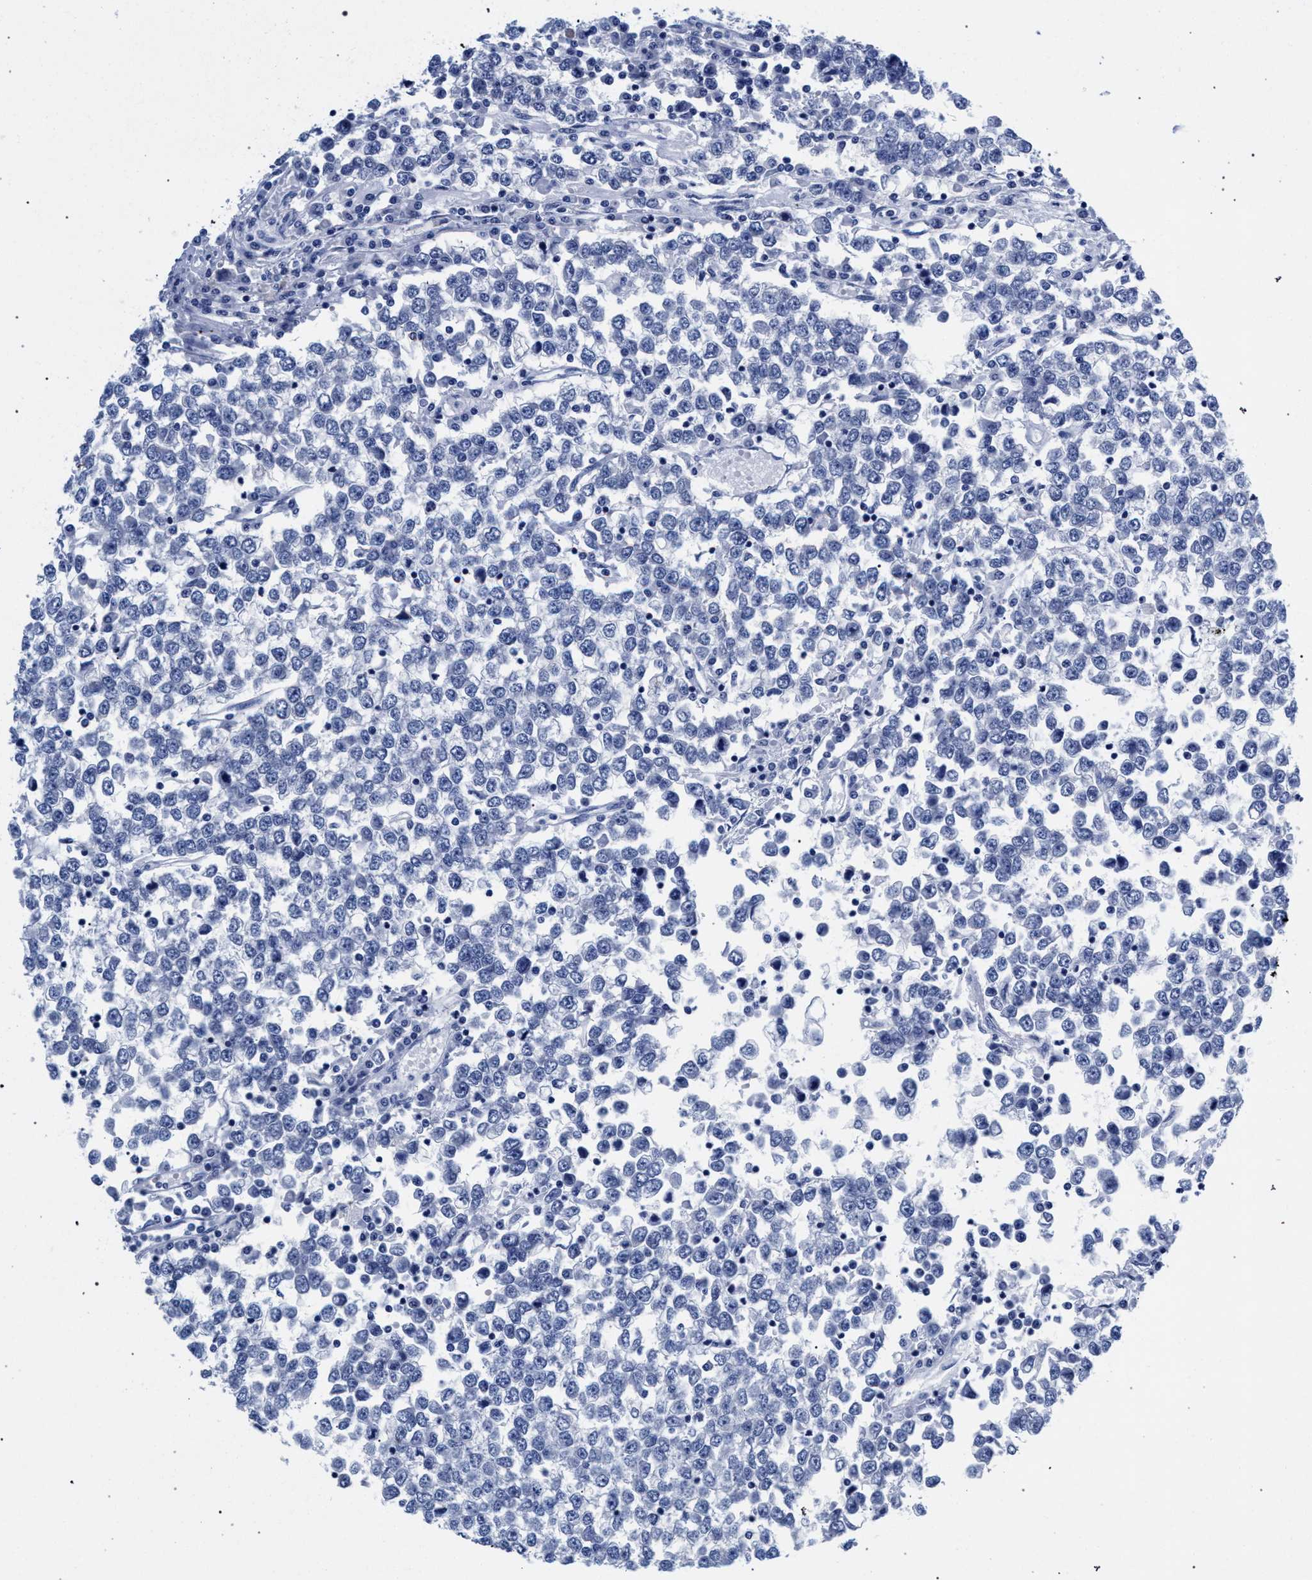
{"staining": {"intensity": "negative", "quantity": "none", "location": "none"}, "tissue": "testis cancer", "cell_type": "Tumor cells", "image_type": "cancer", "snomed": [{"axis": "morphology", "description": "Seminoma, NOS"}, {"axis": "topography", "description": "Testis"}], "caption": "Testis cancer stained for a protein using IHC reveals no positivity tumor cells.", "gene": "AKAP4", "patient": {"sex": "male", "age": 65}}